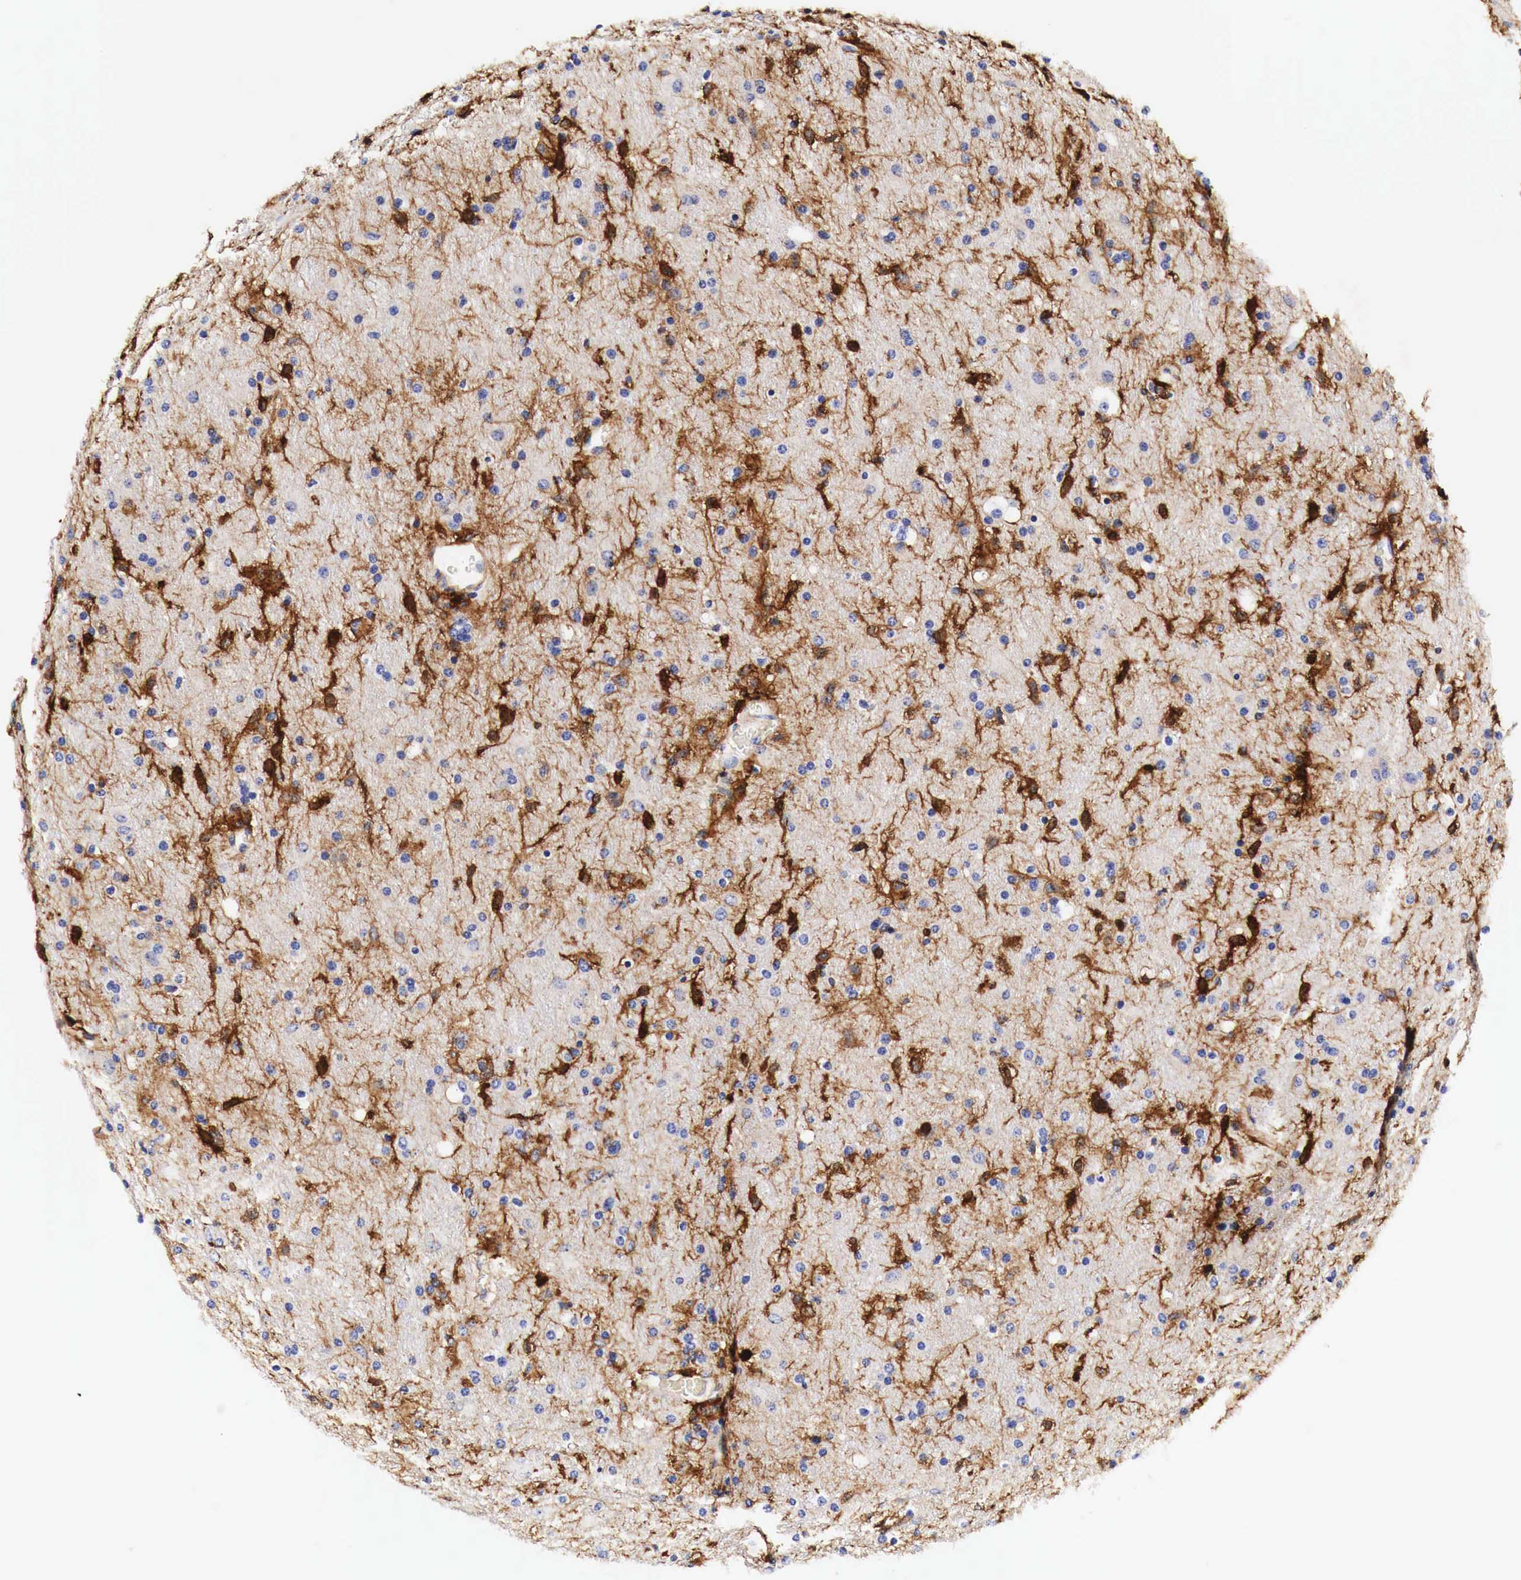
{"staining": {"intensity": "moderate", "quantity": "25%-75%", "location": "cytoplasmic/membranous"}, "tissue": "glioma", "cell_type": "Tumor cells", "image_type": "cancer", "snomed": [{"axis": "morphology", "description": "Glioma, malignant, High grade"}, {"axis": "topography", "description": "Brain"}], "caption": "Tumor cells display medium levels of moderate cytoplasmic/membranous expression in approximately 25%-75% of cells in glioma.", "gene": "EGFR", "patient": {"sex": "male", "age": 68}}